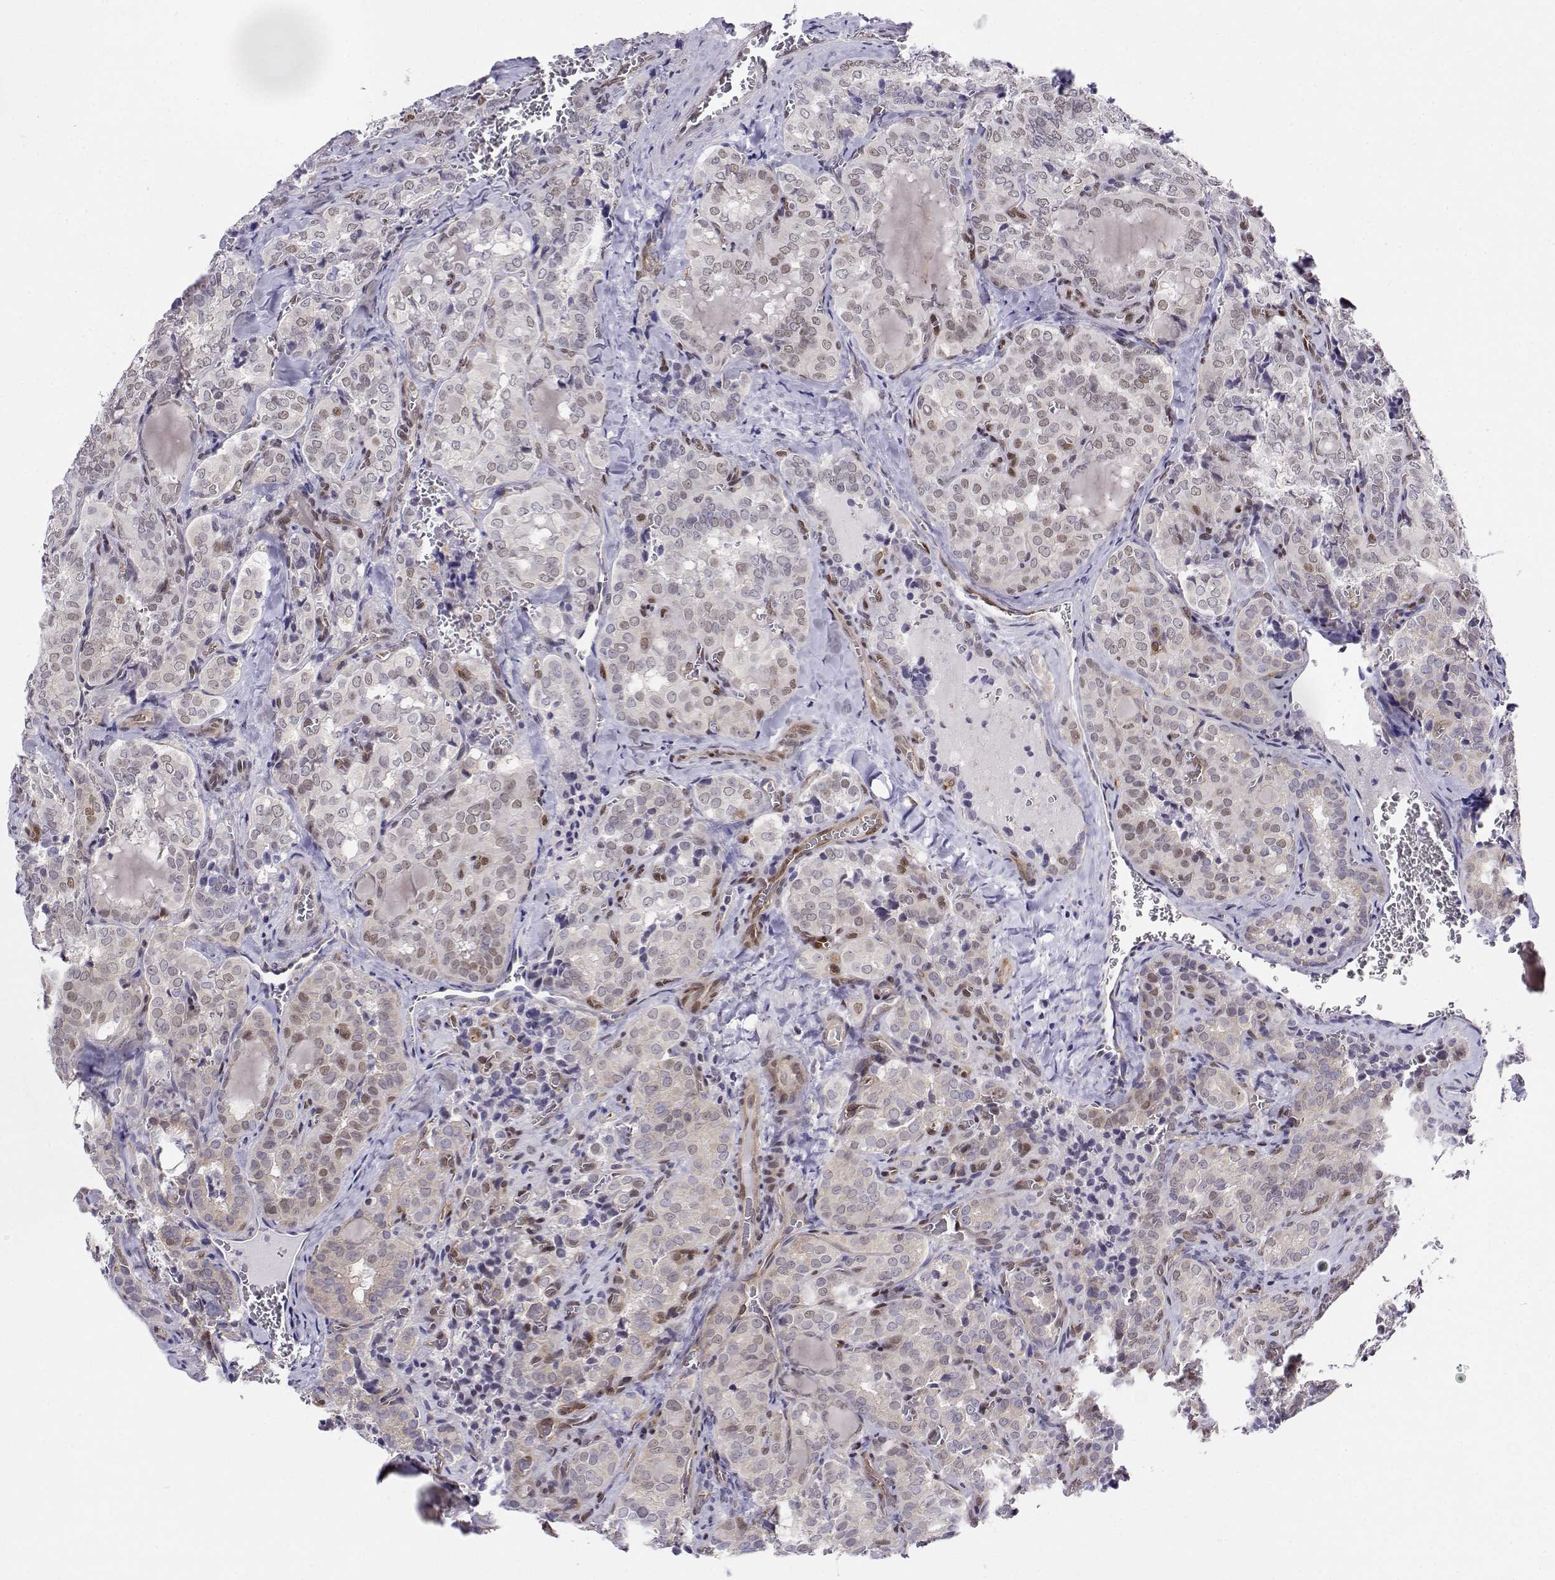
{"staining": {"intensity": "weak", "quantity": "<25%", "location": "nuclear"}, "tissue": "thyroid cancer", "cell_type": "Tumor cells", "image_type": "cancer", "snomed": [{"axis": "morphology", "description": "Papillary adenocarcinoma, NOS"}, {"axis": "topography", "description": "Thyroid gland"}], "caption": "Immunohistochemical staining of thyroid papillary adenocarcinoma reveals no significant expression in tumor cells.", "gene": "ERF", "patient": {"sex": "female", "age": 41}}